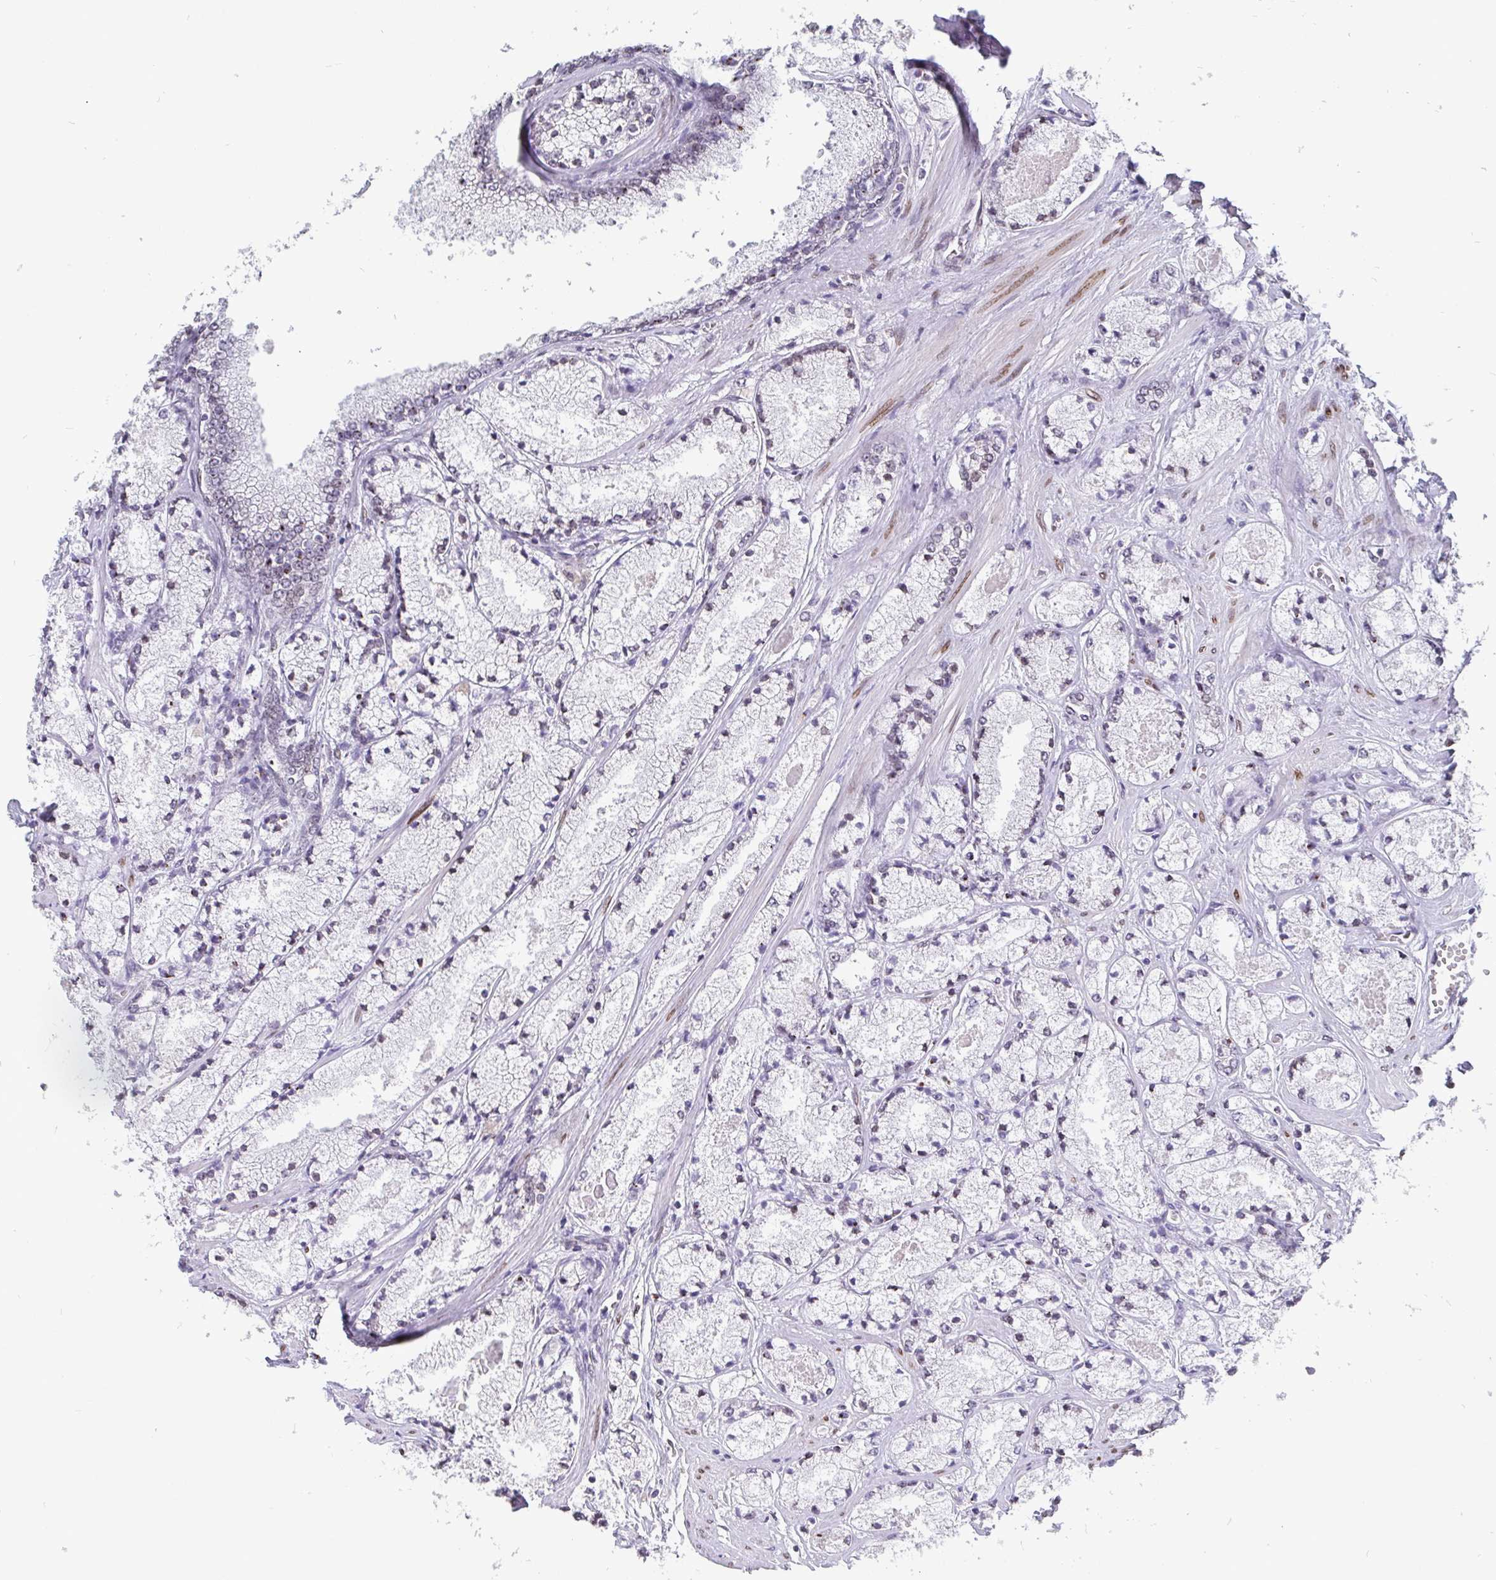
{"staining": {"intensity": "negative", "quantity": "none", "location": "none"}, "tissue": "prostate cancer", "cell_type": "Tumor cells", "image_type": "cancer", "snomed": [{"axis": "morphology", "description": "Adenocarcinoma, High grade"}, {"axis": "topography", "description": "Prostate"}], "caption": "This is an IHC histopathology image of high-grade adenocarcinoma (prostate). There is no positivity in tumor cells.", "gene": "EMD", "patient": {"sex": "male", "age": 63}}